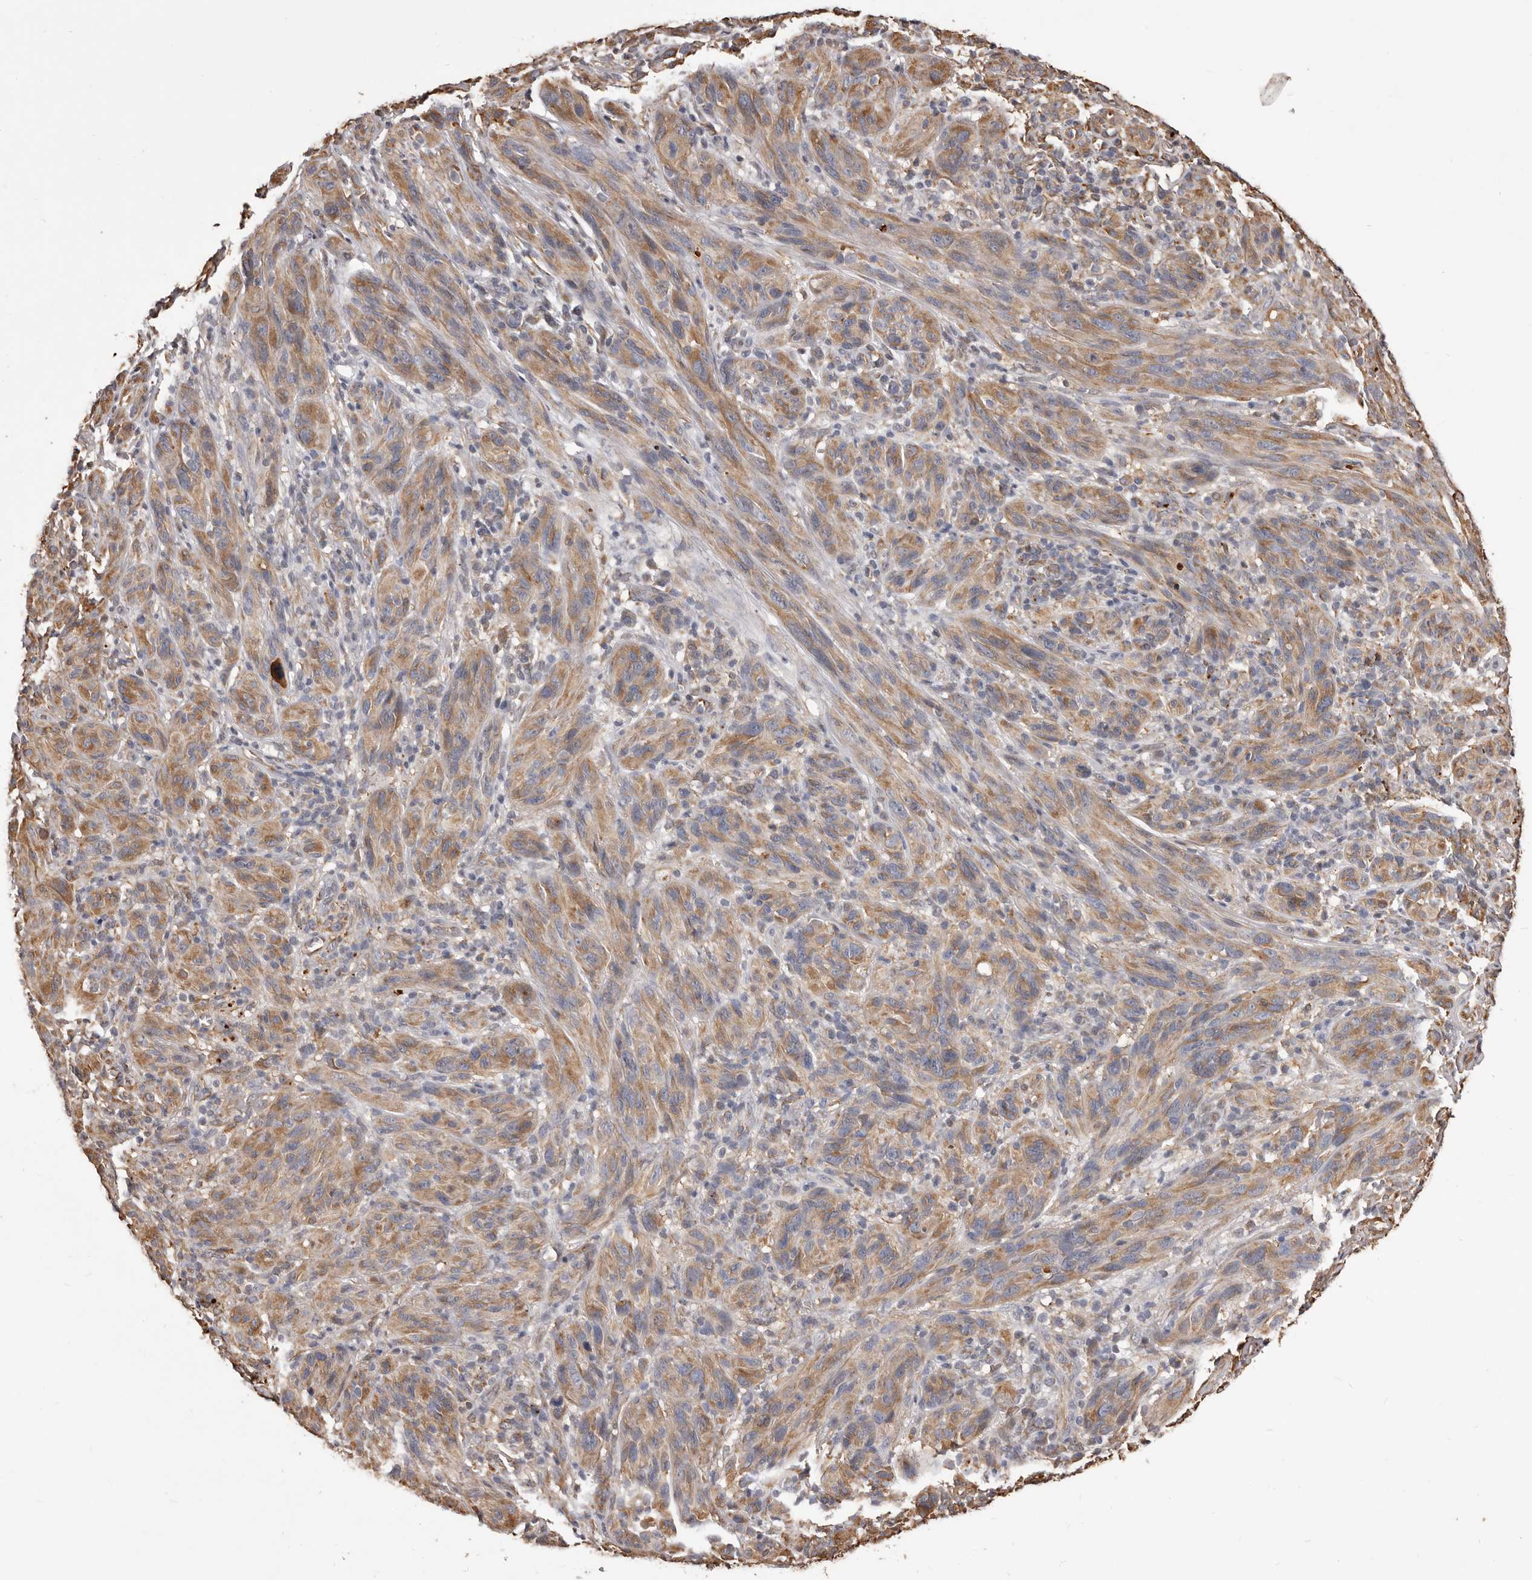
{"staining": {"intensity": "moderate", "quantity": ">75%", "location": "cytoplasmic/membranous"}, "tissue": "melanoma", "cell_type": "Tumor cells", "image_type": "cancer", "snomed": [{"axis": "morphology", "description": "Malignant melanoma, NOS"}, {"axis": "topography", "description": "Skin of head"}], "caption": "Immunohistochemical staining of melanoma displays medium levels of moderate cytoplasmic/membranous protein staining in approximately >75% of tumor cells.", "gene": "ALPK1", "patient": {"sex": "male", "age": 96}}